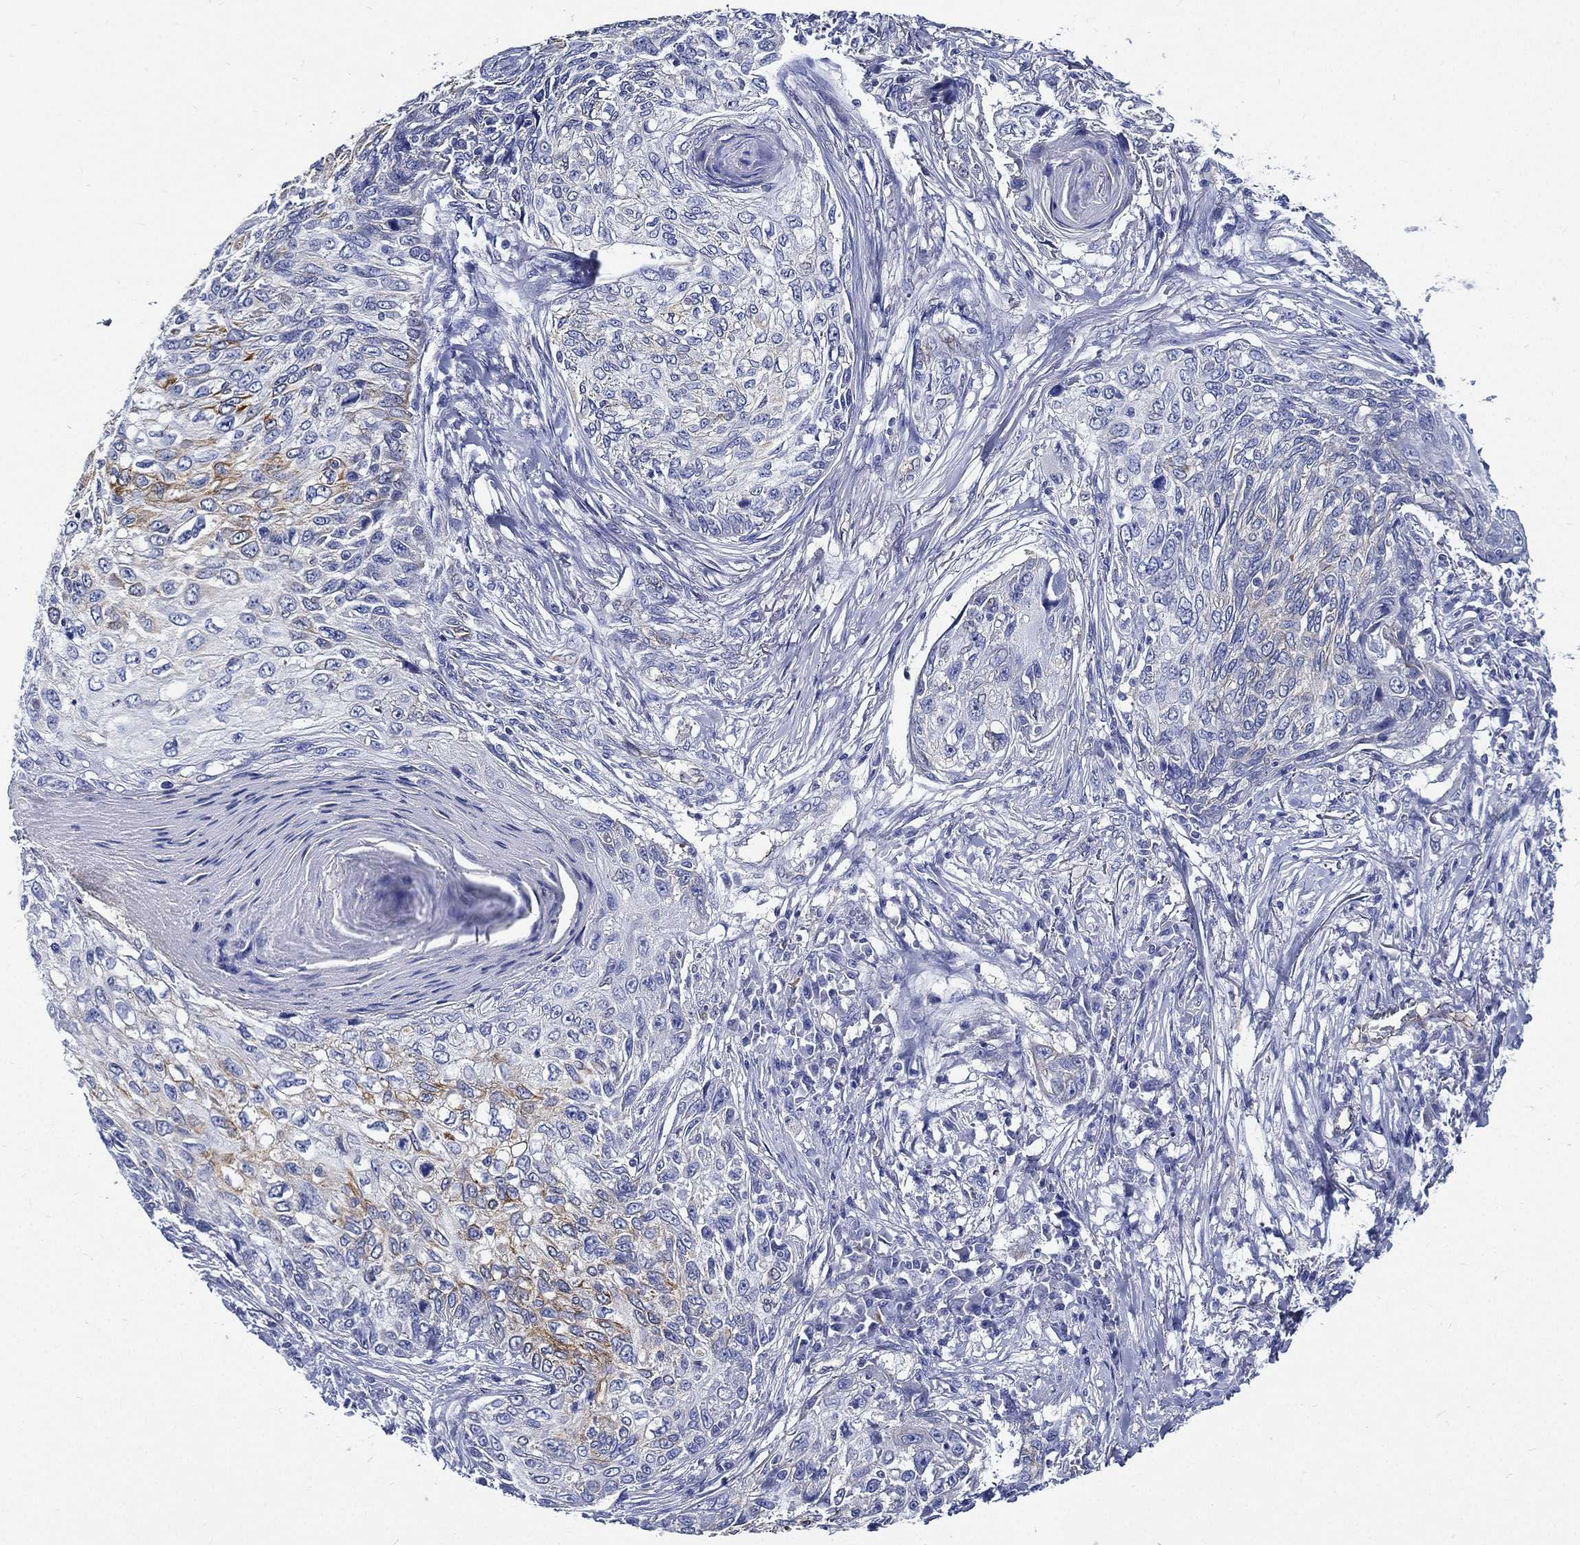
{"staining": {"intensity": "moderate", "quantity": "<25%", "location": "cytoplasmic/membranous"}, "tissue": "skin cancer", "cell_type": "Tumor cells", "image_type": "cancer", "snomed": [{"axis": "morphology", "description": "Squamous cell carcinoma, NOS"}, {"axis": "topography", "description": "Skin"}], "caption": "A high-resolution image shows immunohistochemistry staining of skin squamous cell carcinoma, which demonstrates moderate cytoplasmic/membranous staining in approximately <25% of tumor cells.", "gene": "NEDD9", "patient": {"sex": "male", "age": 92}}